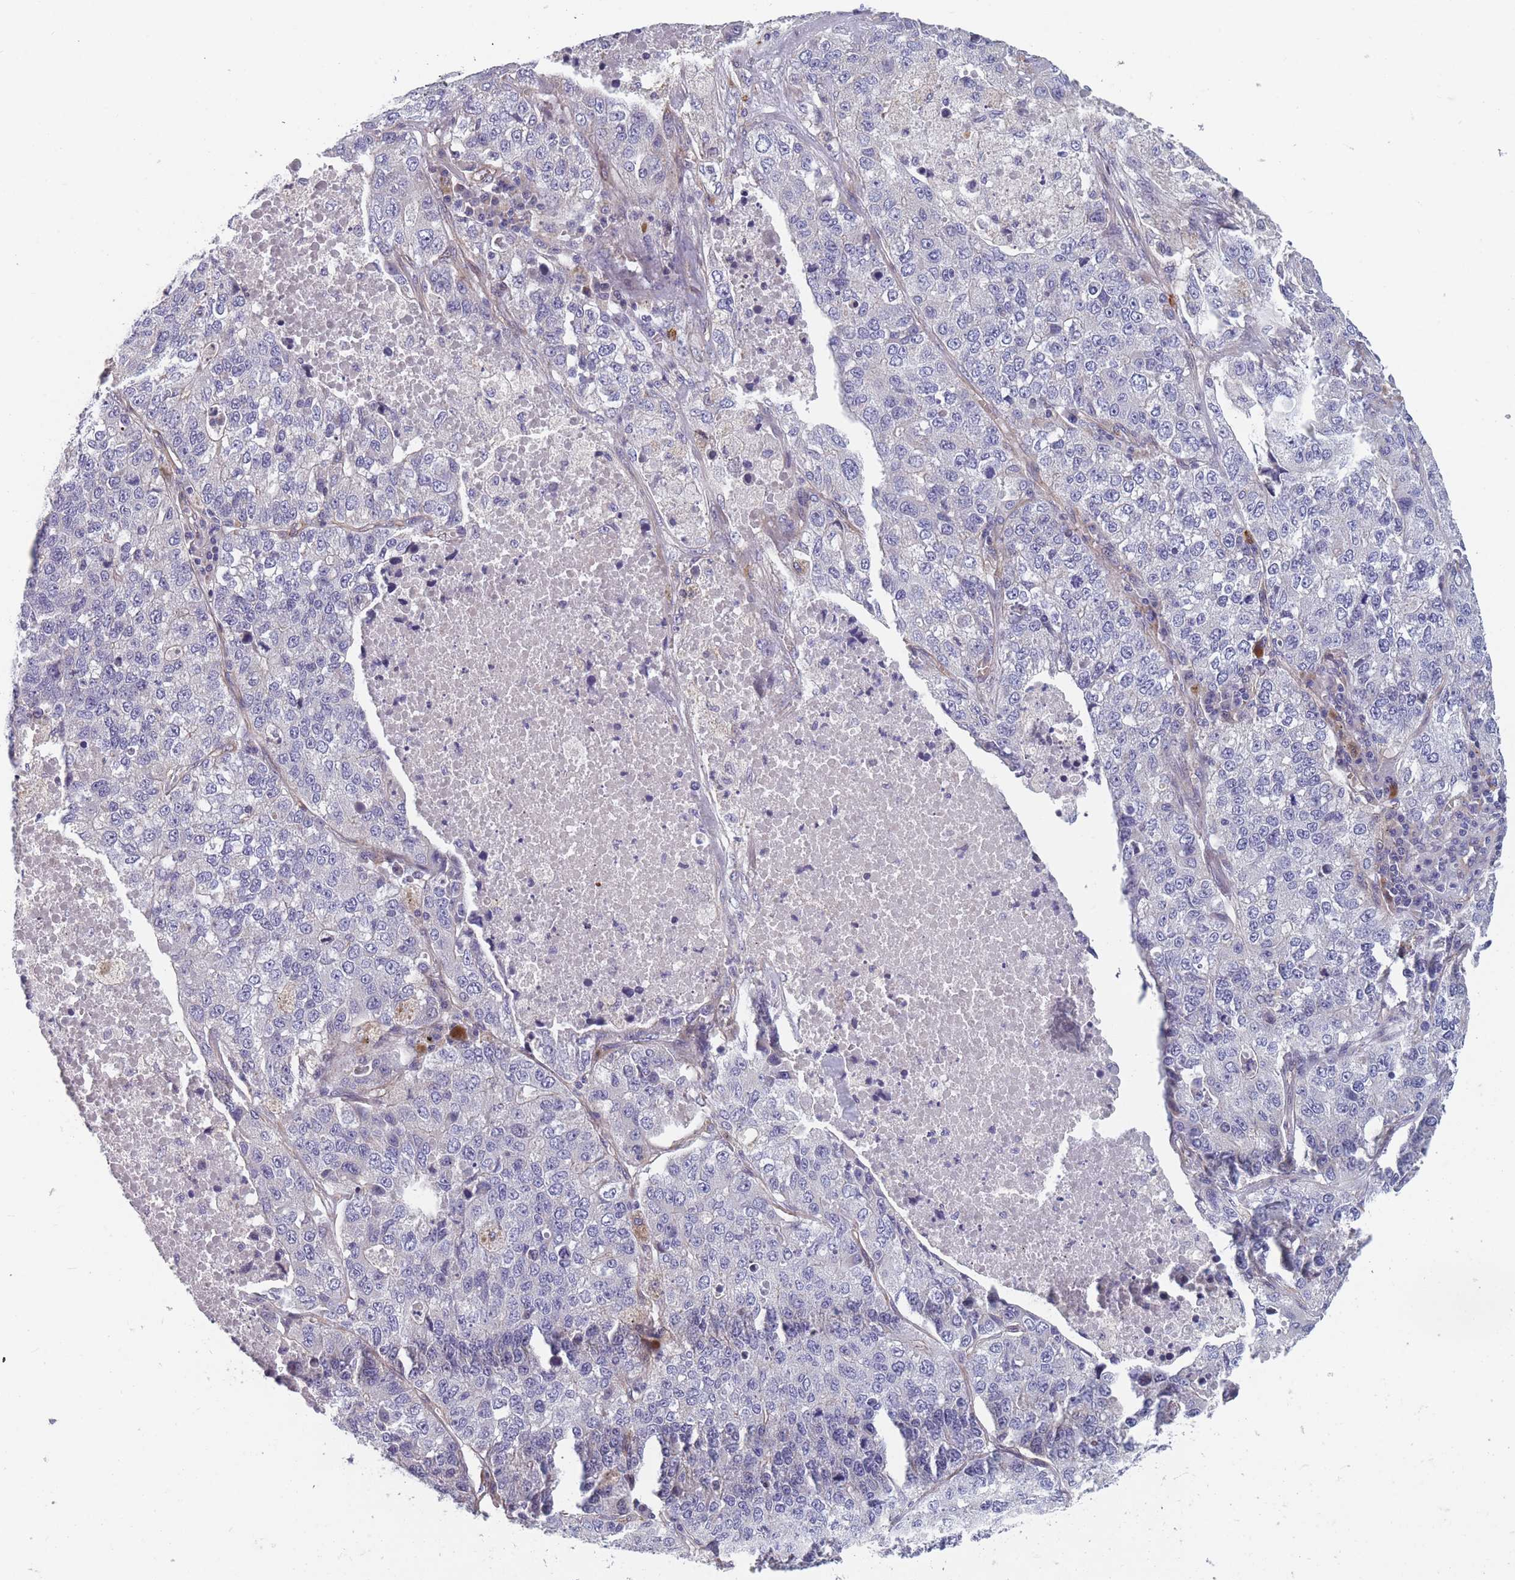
{"staining": {"intensity": "negative", "quantity": "none", "location": "none"}, "tissue": "lung cancer", "cell_type": "Tumor cells", "image_type": "cancer", "snomed": [{"axis": "morphology", "description": "Adenocarcinoma, NOS"}, {"axis": "topography", "description": "Lung"}], "caption": "Tumor cells show no significant positivity in lung cancer (adenocarcinoma).", "gene": "FAM83F", "patient": {"sex": "male", "age": 49}}